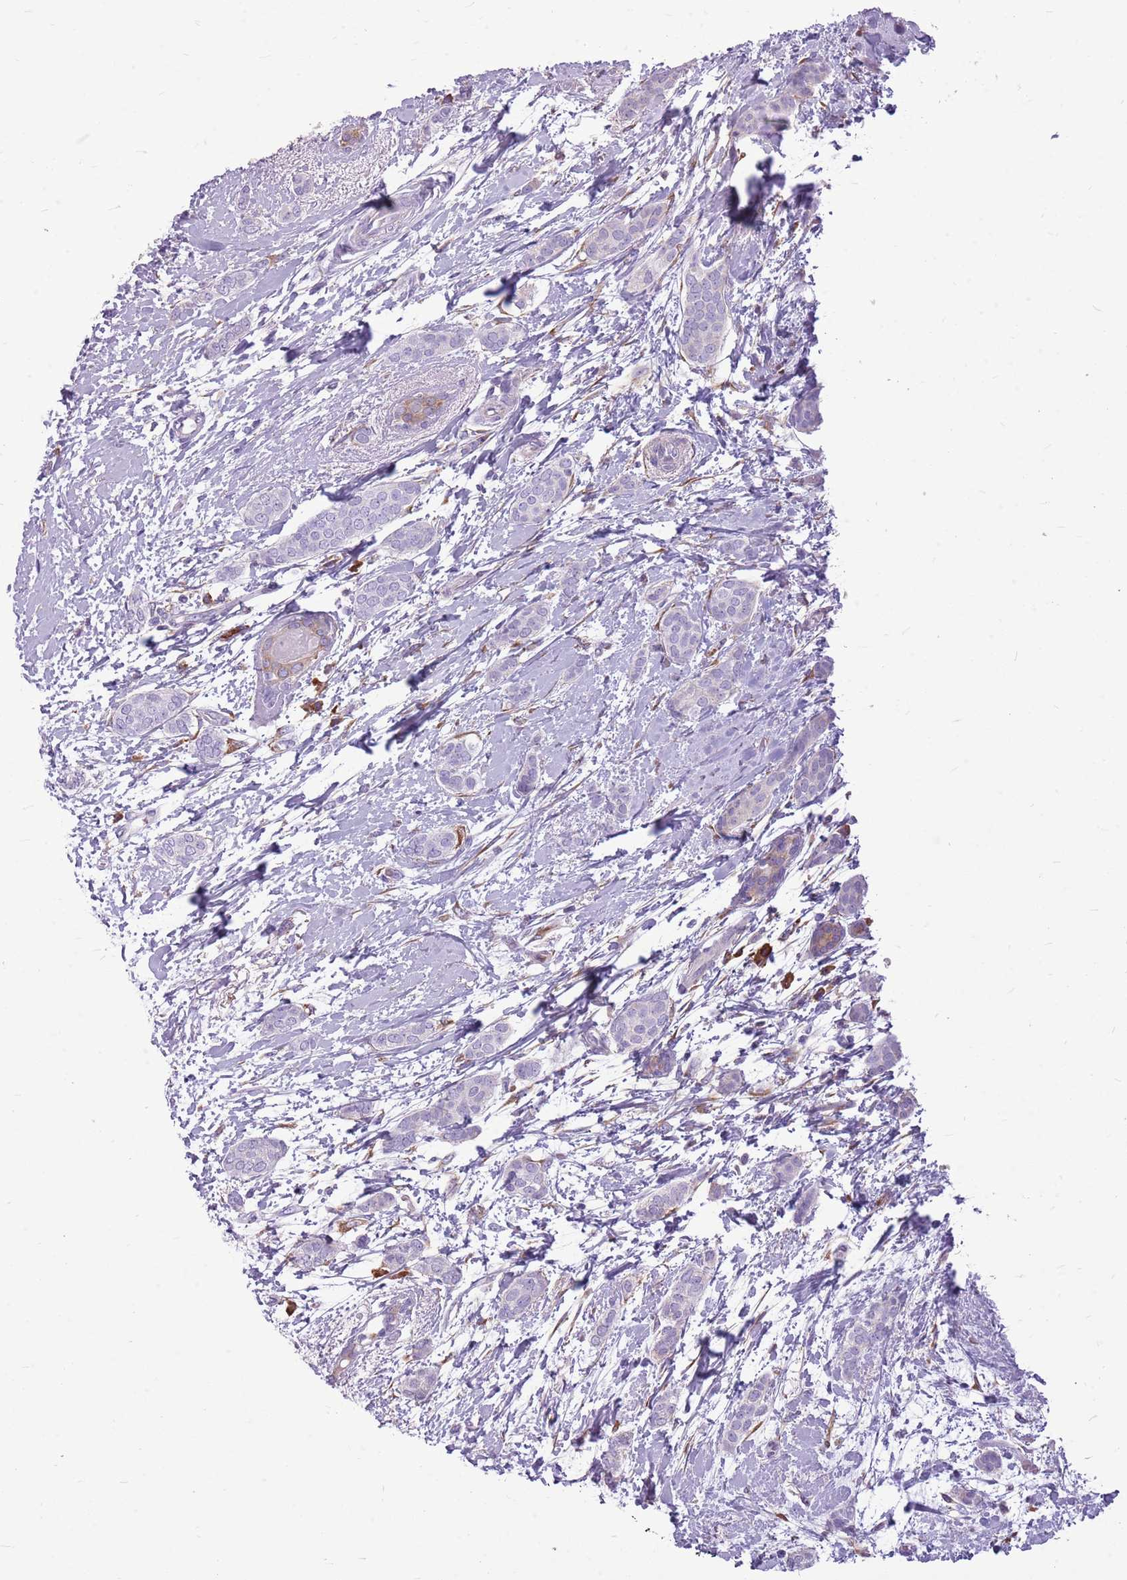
{"staining": {"intensity": "weak", "quantity": "<25%", "location": "cytoplasmic/membranous"}, "tissue": "breast cancer", "cell_type": "Tumor cells", "image_type": "cancer", "snomed": [{"axis": "morphology", "description": "Duct carcinoma"}, {"axis": "topography", "description": "Breast"}], "caption": "Immunohistochemical staining of intraductal carcinoma (breast) reveals no significant positivity in tumor cells.", "gene": "KCTD19", "patient": {"sex": "female", "age": 72}}